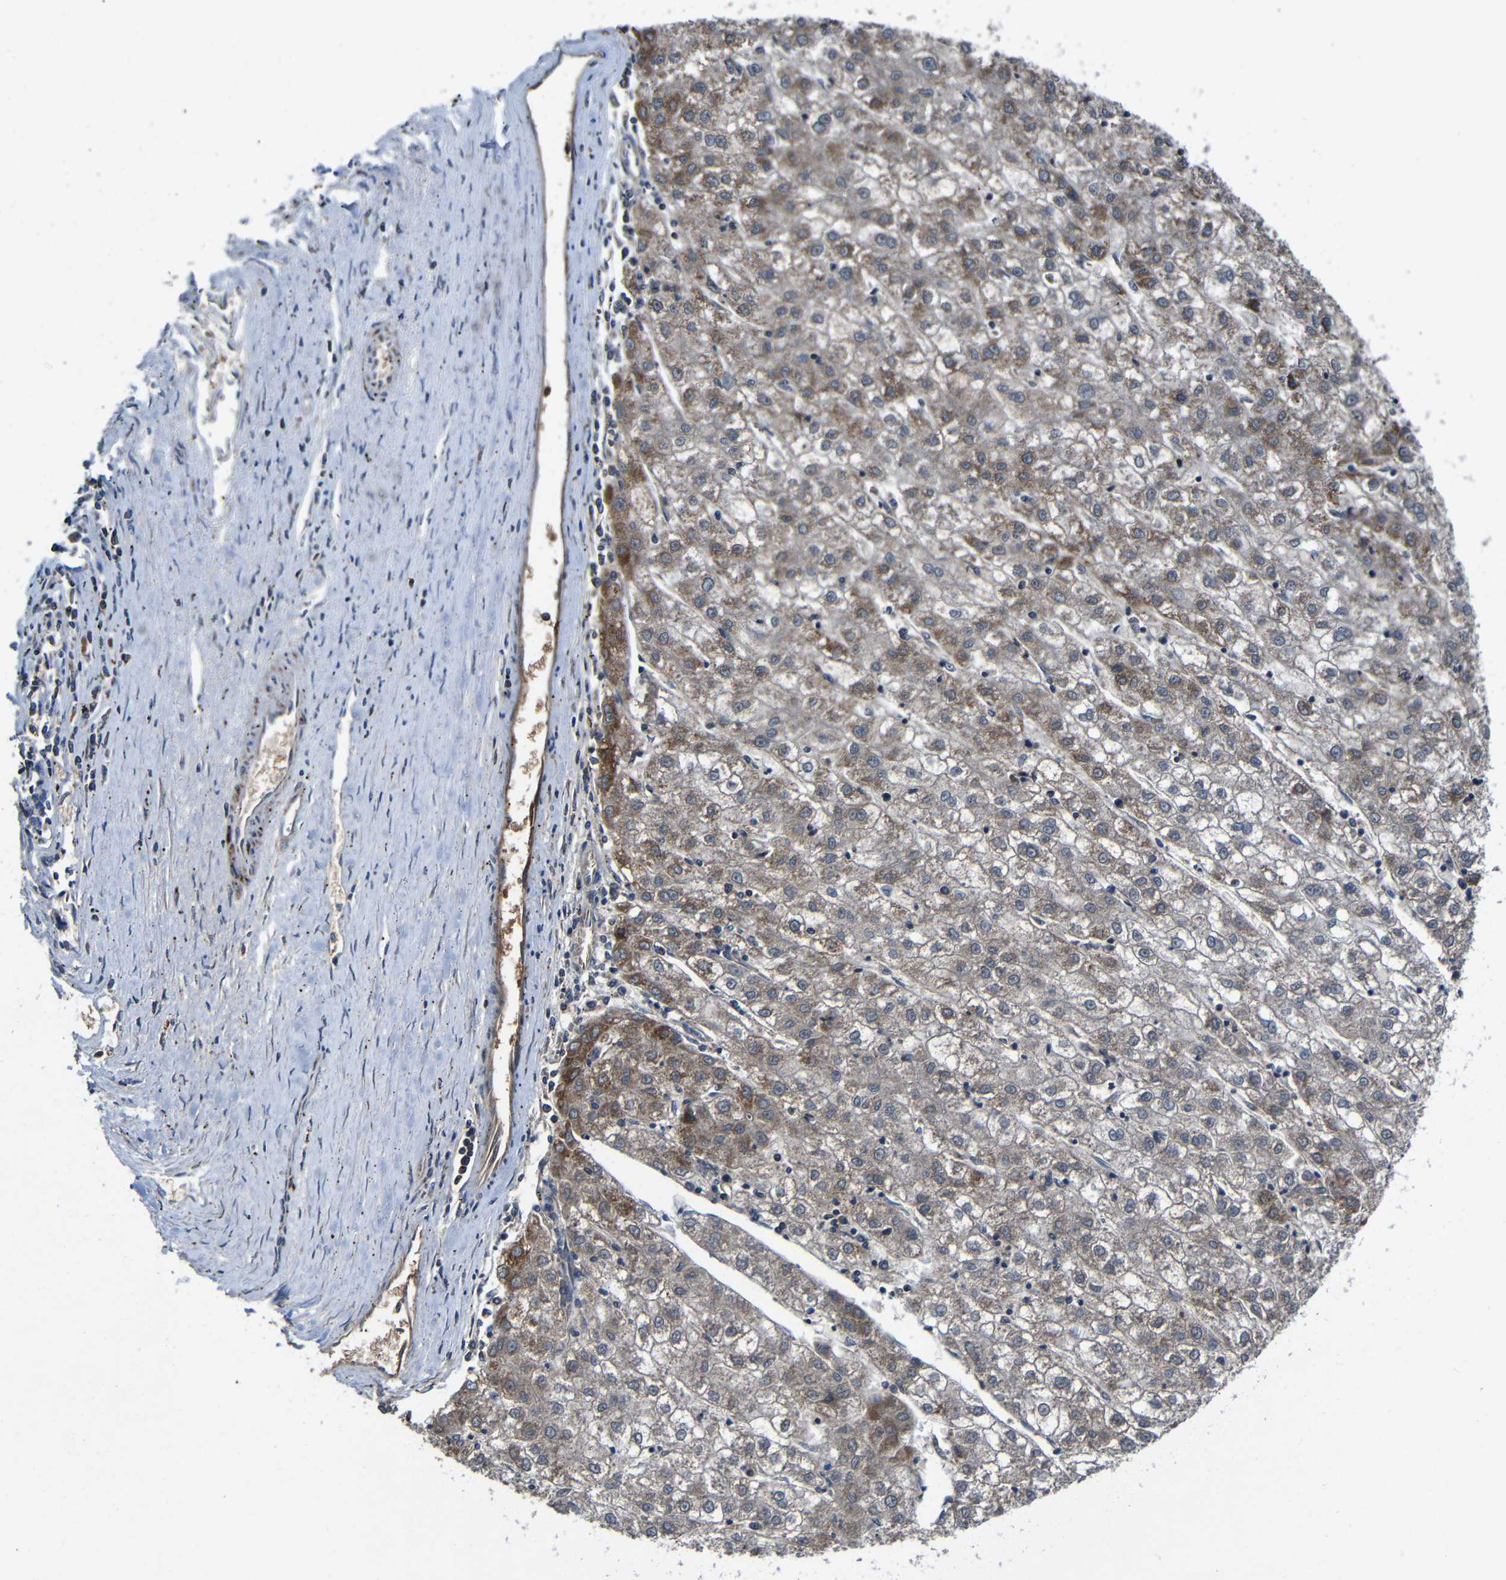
{"staining": {"intensity": "weak", "quantity": ">75%", "location": "cytoplasmic/membranous,nuclear"}, "tissue": "liver cancer", "cell_type": "Tumor cells", "image_type": "cancer", "snomed": [{"axis": "morphology", "description": "Carcinoma, Hepatocellular, NOS"}, {"axis": "topography", "description": "Liver"}], "caption": "Human hepatocellular carcinoma (liver) stained for a protein (brown) exhibits weak cytoplasmic/membranous and nuclear positive expression in about >75% of tumor cells.", "gene": "CA5B", "patient": {"sex": "male", "age": 72}}